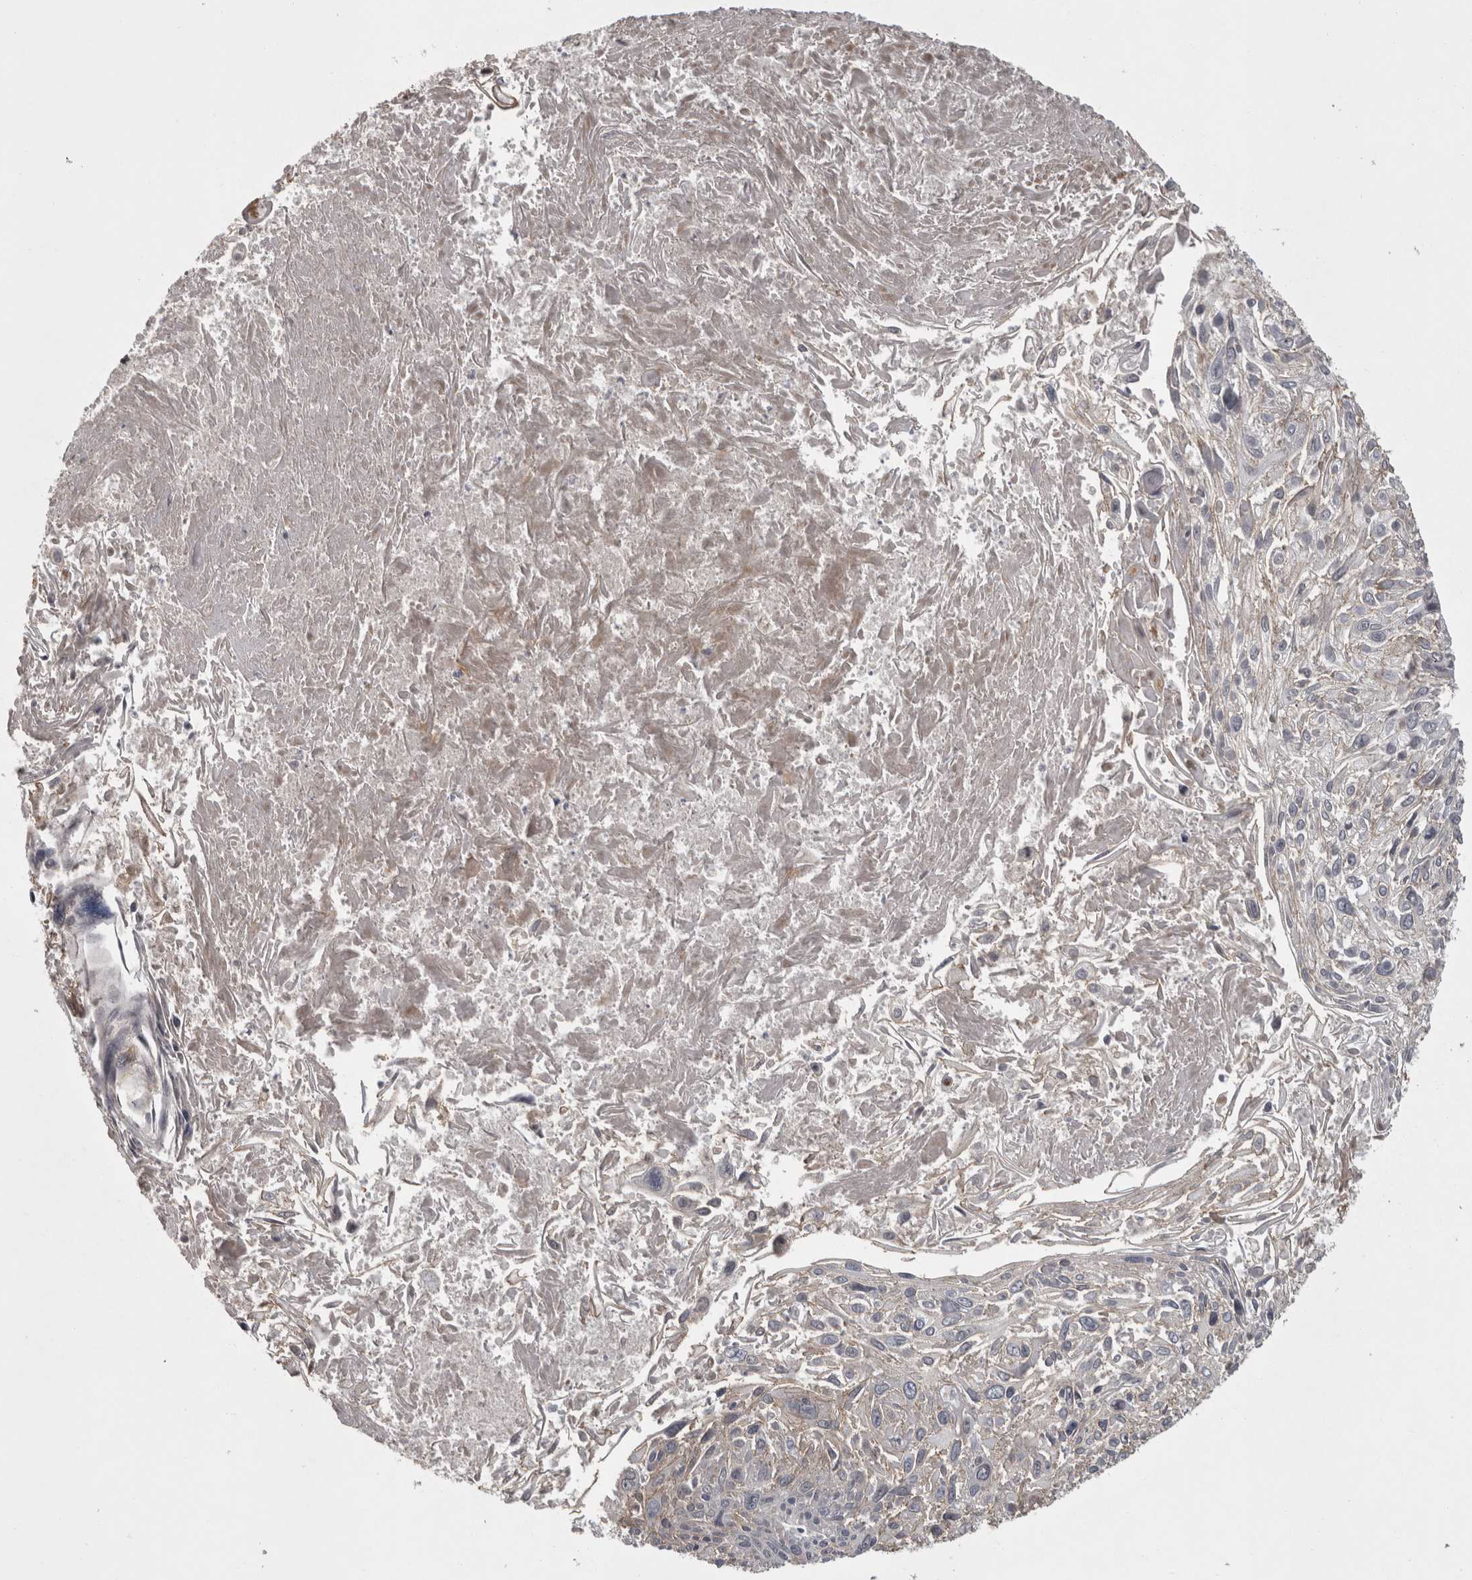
{"staining": {"intensity": "weak", "quantity": "<25%", "location": "nuclear"}, "tissue": "cervical cancer", "cell_type": "Tumor cells", "image_type": "cancer", "snomed": [{"axis": "morphology", "description": "Squamous cell carcinoma, NOS"}, {"axis": "topography", "description": "Cervix"}], "caption": "Image shows no protein staining in tumor cells of squamous cell carcinoma (cervical) tissue.", "gene": "PRKCI", "patient": {"sex": "female", "age": 51}}